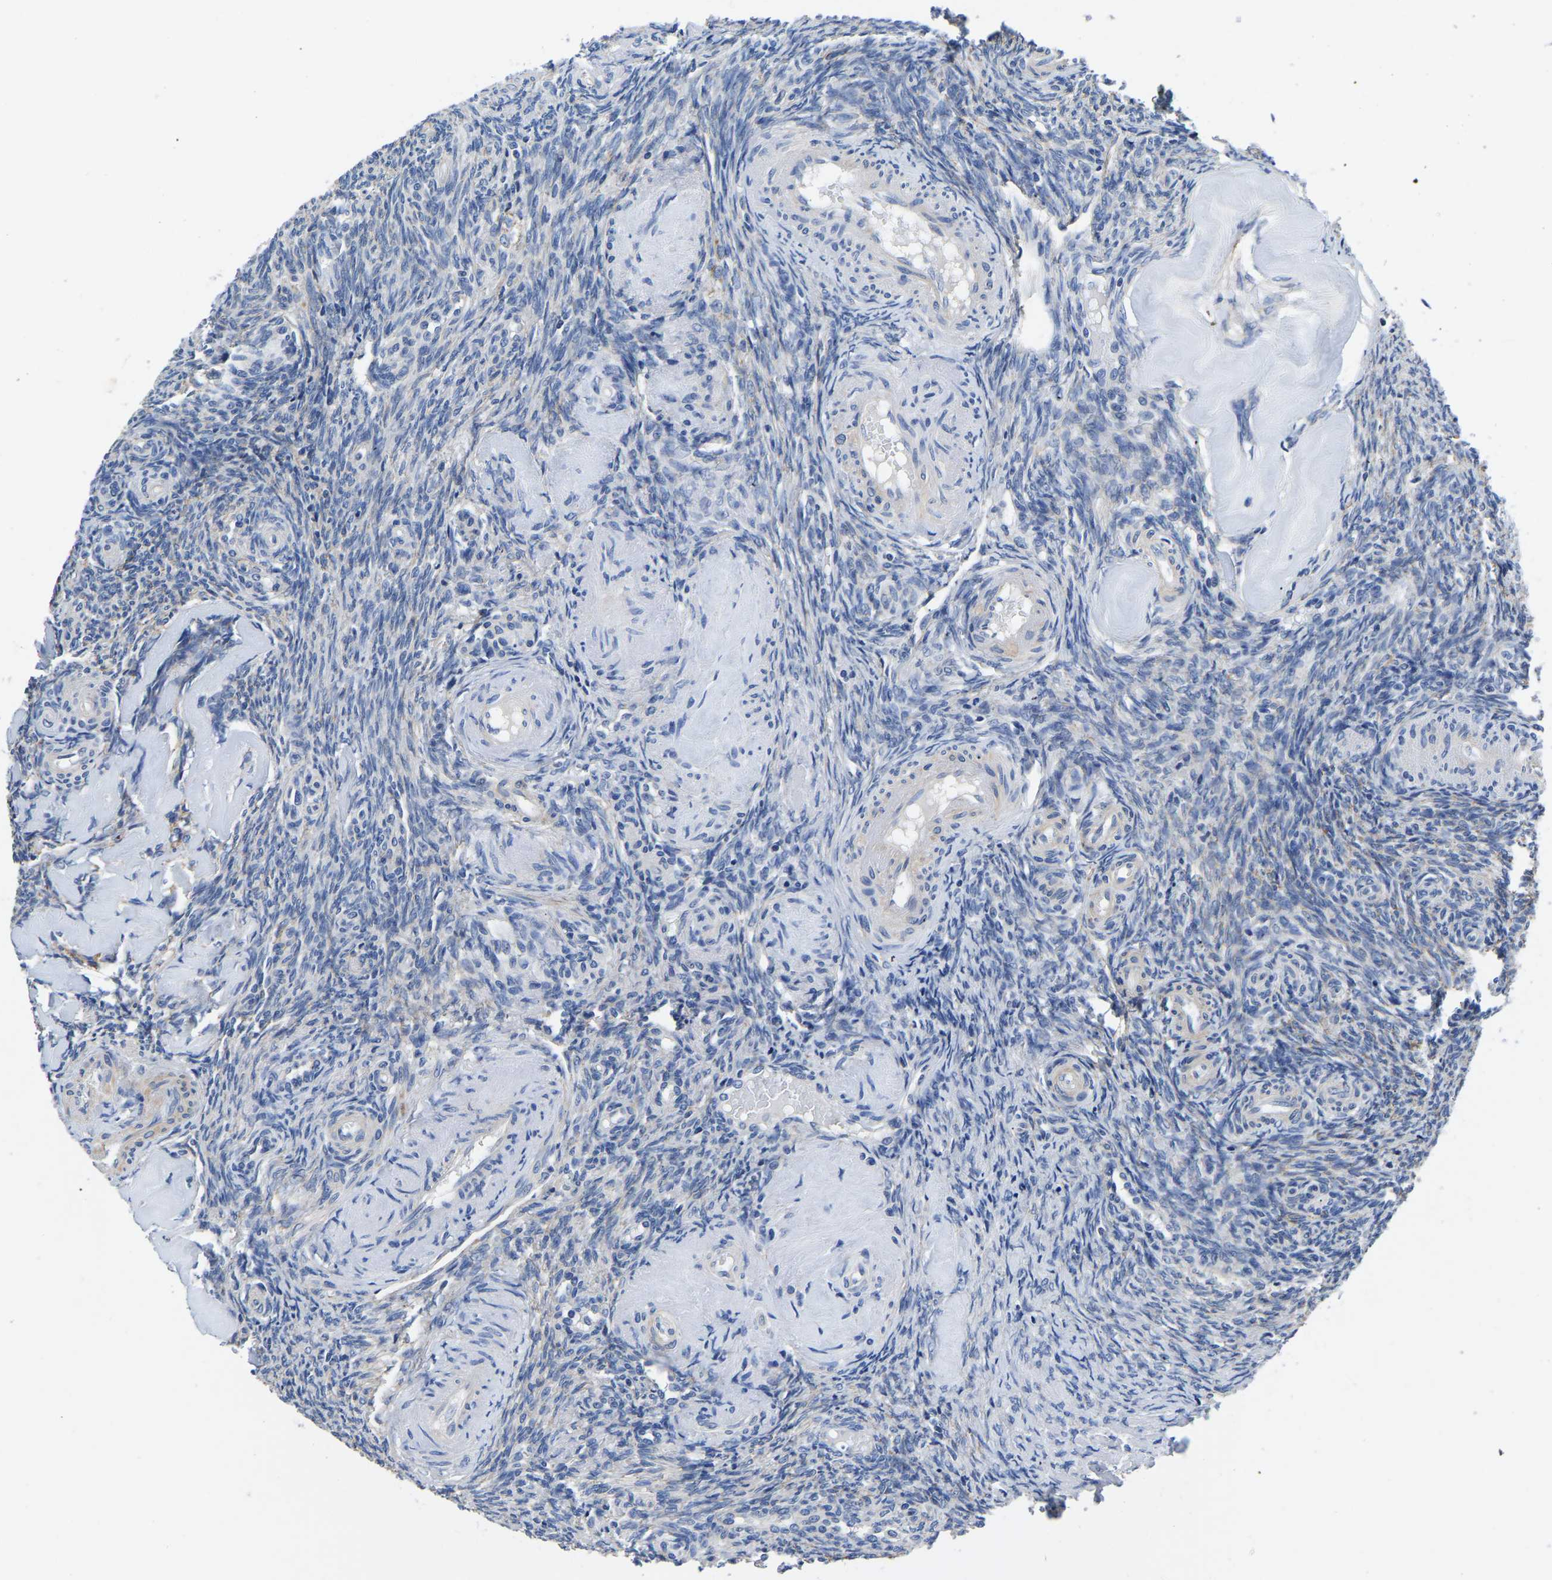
{"staining": {"intensity": "negative", "quantity": "none", "location": "none"}, "tissue": "ovary", "cell_type": "Ovarian stroma cells", "image_type": "normal", "snomed": [{"axis": "morphology", "description": "Normal tissue, NOS"}, {"axis": "topography", "description": "Ovary"}], "caption": "Immunohistochemistry photomicrograph of benign ovary: human ovary stained with DAB reveals no significant protein positivity in ovarian stroma cells. The staining was performed using DAB (3,3'-diaminobenzidine) to visualize the protein expression in brown, while the nuclei were stained in blue with hematoxylin (Magnification: 20x).", "gene": "FGD5", "patient": {"sex": "female", "age": 41}}